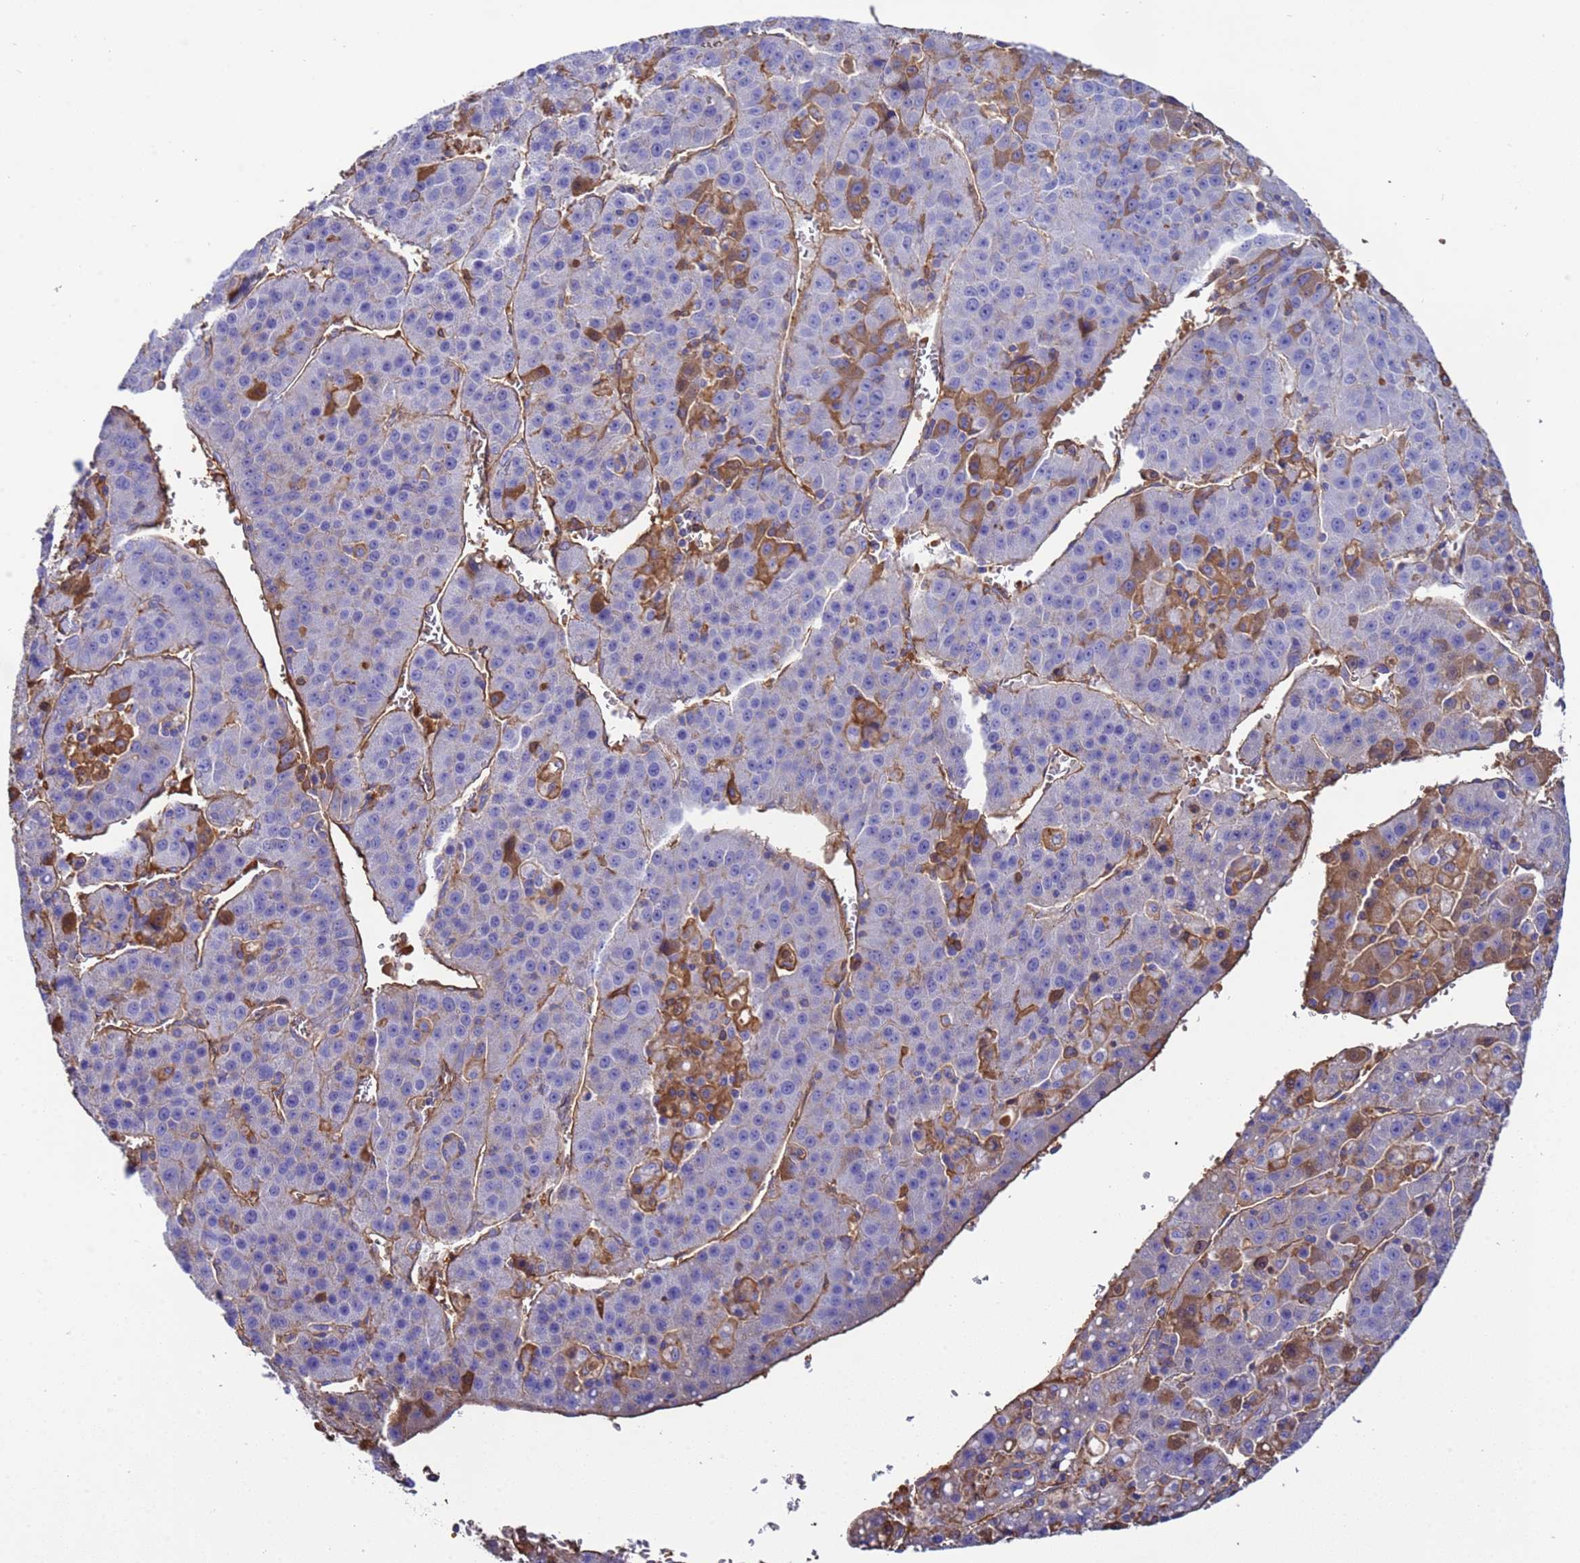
{"staining": {"intensity": "moderate", "quantity": "<25%", "location": "cytoplasmic/membranous"}, "tissue": "liver cancer", "cell_type": "Tumor cells", "image_type": "cancer", "snomed": [{"axis": "morphology", "description": "Carcinoma, Hepatocellular, NOS"}, {"axis": "topography", "description": "Liver"}], "caption": "Moderate cytoplasmic/membranous protein positivity is appreciated in approximately <25% of tumor cells in hepatocellular carcinoma (liver).", "gene": "H1-7", "patient": {"sex": "female", "age": 53}}